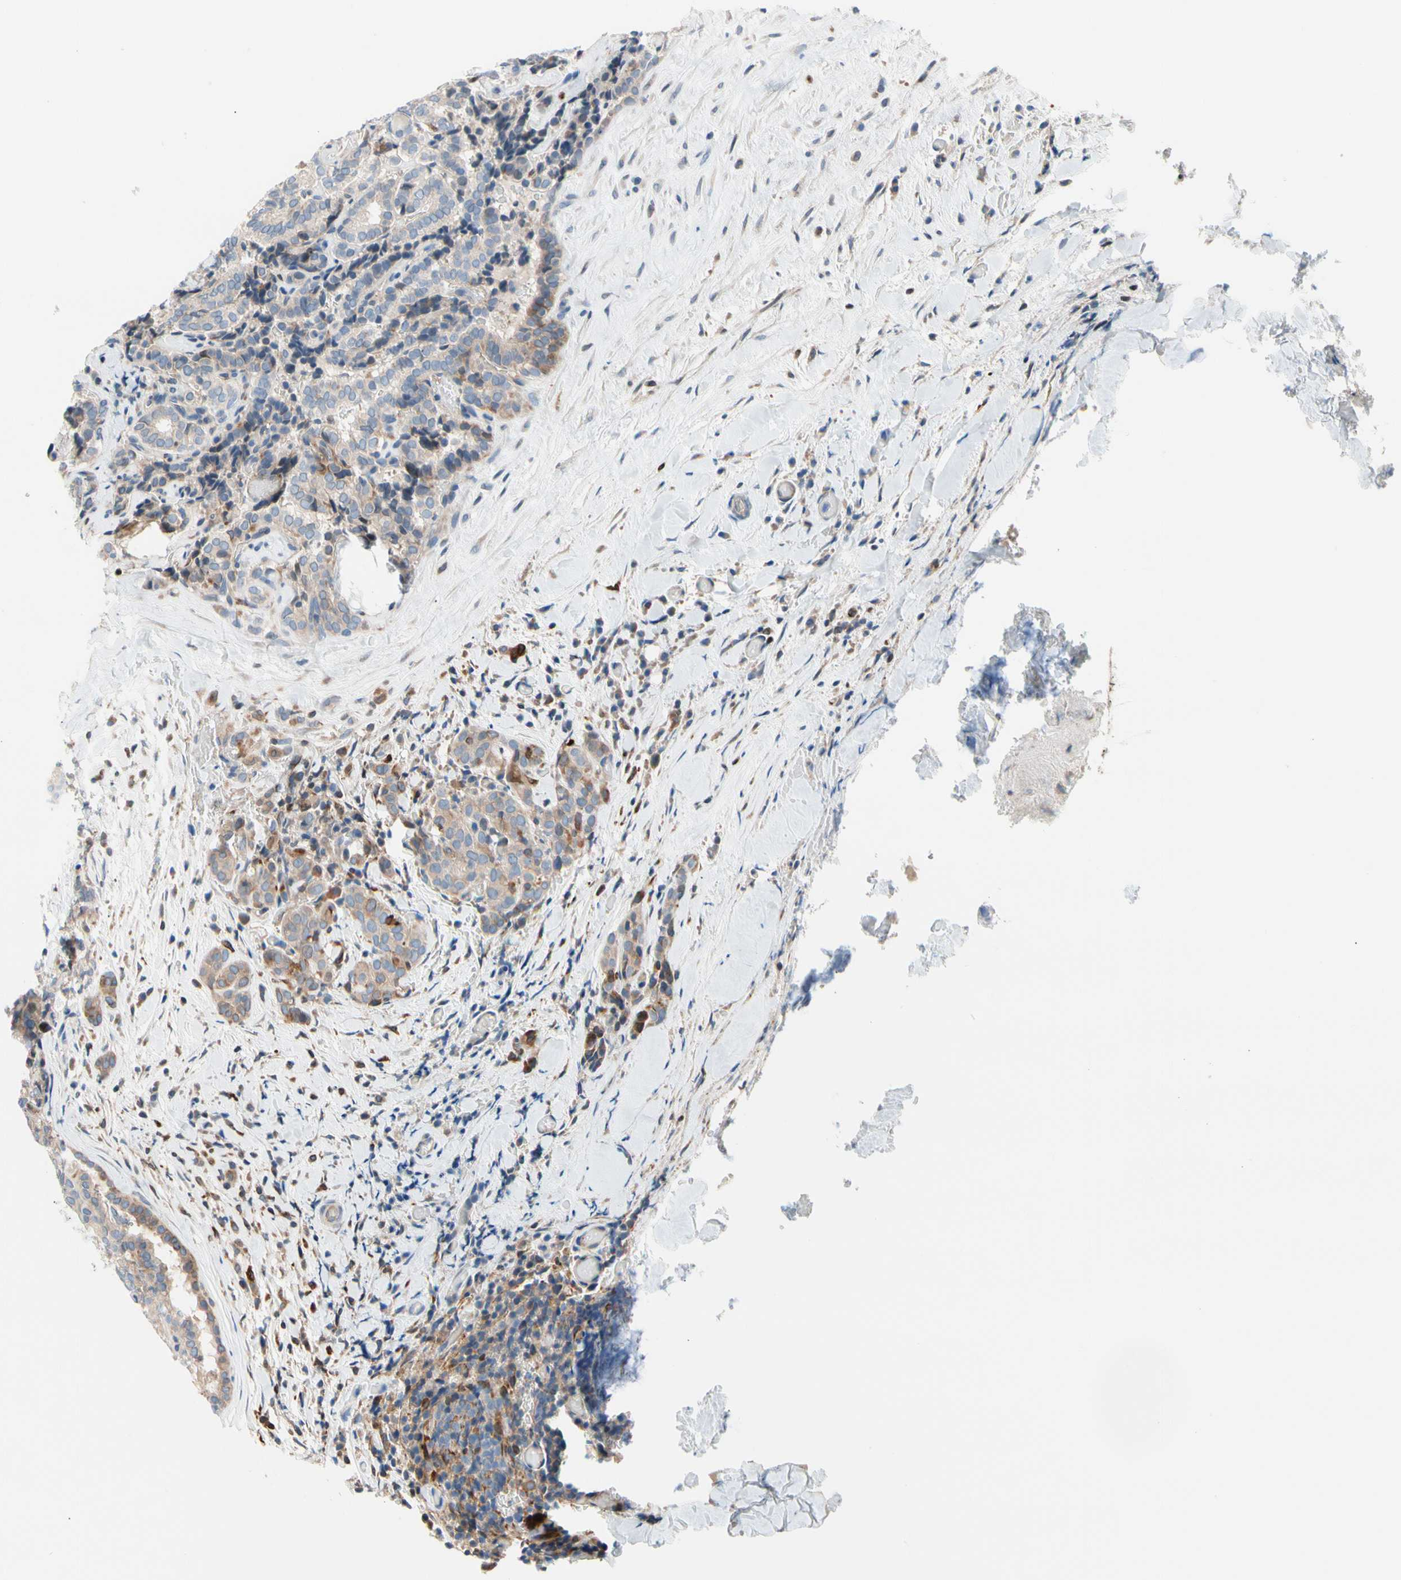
{"staining": {"intensity": "negative", "quantity": "none", "location": "none"}, "tissue": "thyroid cancer", "cell_type": "Tumor cells", "image_type": "cancer", "snomed": [{"axis": "morphology", "description": "Normal tissue, NOS"}, {"axis": "morphology", "description": "Papillary adenocarcinoma, NOS"}, {"axis": "topography", "description": "Thyroid gland"}], "caption": "Tumor cells show no significant protein positivity in thyroid cancer. (DAB (3,3'-diaminobenzidine) immunohistochemistry visualized using brightfield microscopy, high magnification).", "gene": "MAP3K3", "patient": {"sex": "female", "age": 30}}